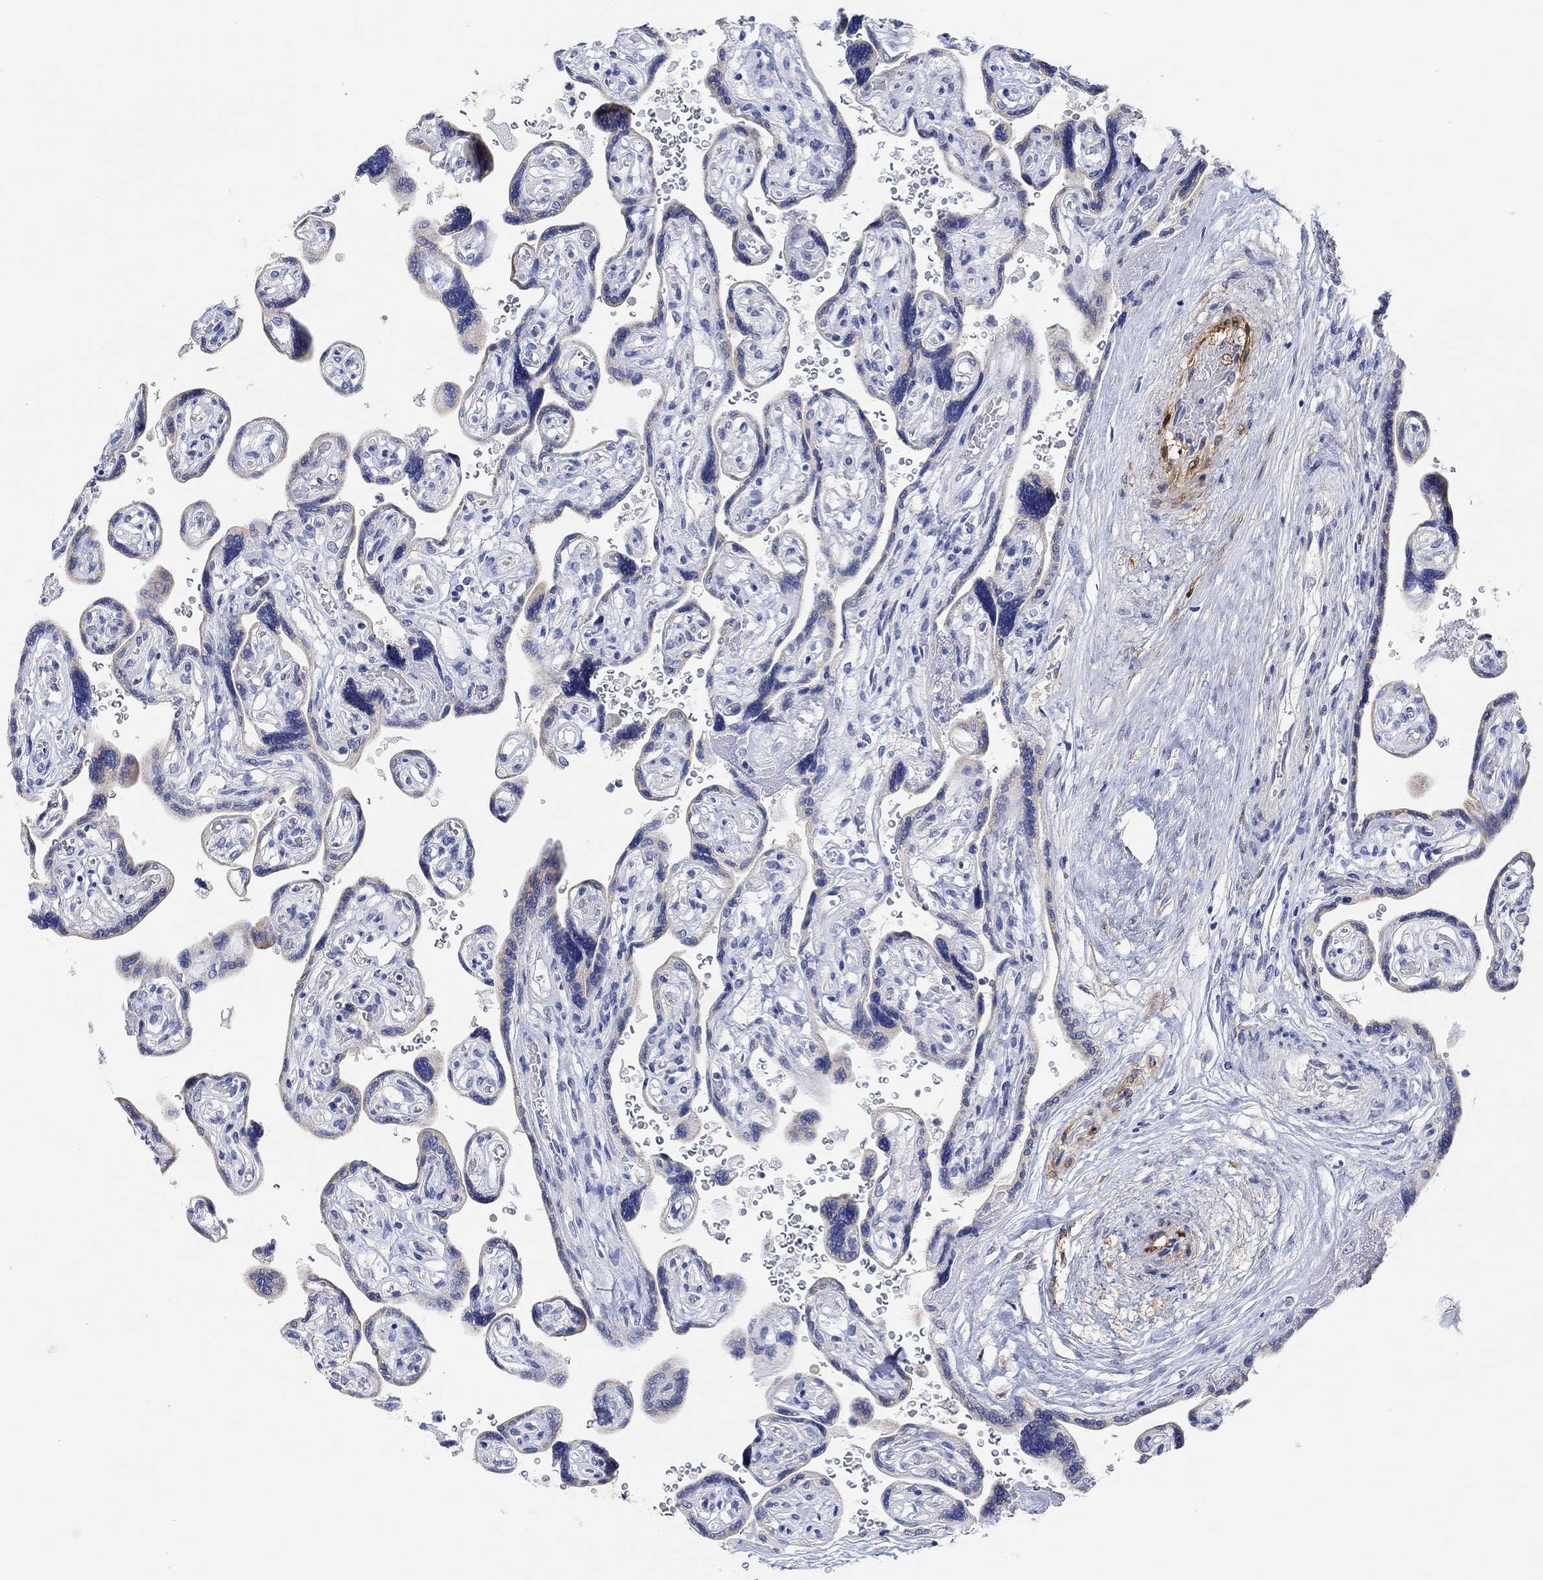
{"staining": {"intensity": "weak", "quantity": "<25%", "location": "nuclear"}, "tissue": "placenta", "cell_type": "Decidual cells", "image_type": "normal", "snomed": [{"axis": "morphology", "description": "Normal tissue, NOS"}, {"axis": "topography", "description": "Placenta"}], "caption": "Immunohistochemical staining of benign placenta reveals no significant positivity in decidual cells. (DAB (3,3'-diaminobenzidine) IHC, high magnification).", "gene": "VAT1L", "patient": {"sex": "female", "age": 32}}